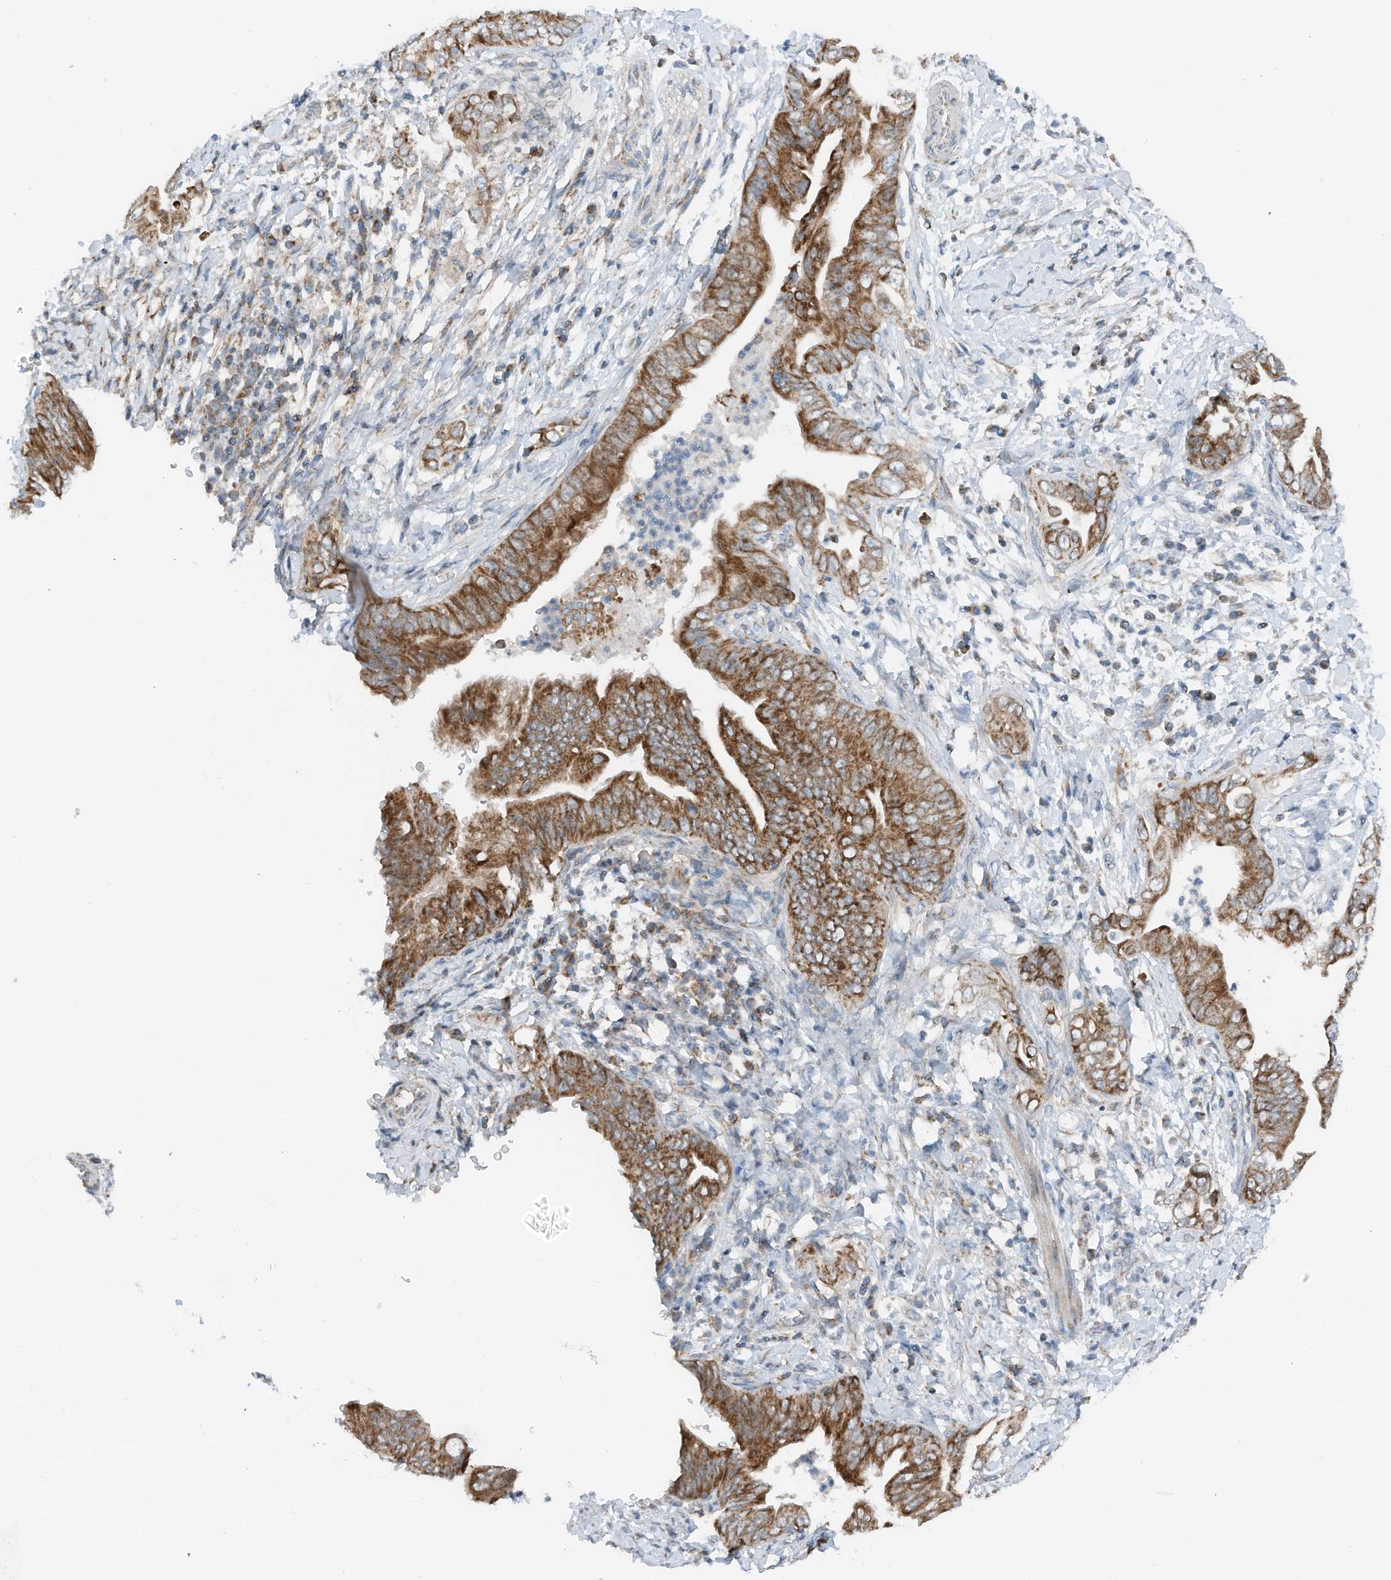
{"staining": {"intensity": "strong", "quantity": ">75%", "location": "cytoplasmic/membranous"}, "tissue": "pancreatic cancer", "cell_type": "Tumor cells", "image_type": "cancer", "snomed": [{"axis": "morphology", "description": "Adenocarcinoma, NOS"}, {"axis": "topography", "description": "Pancreas"}], "caption": "Pancreatic cancer (adenocarcinoma) stained with IHC reveals strong cytoplasmic/membranous staining in approximately >75% of tumor cells.", "gene": "RMND1", "patient": {"sex": "male", "age": 75}}